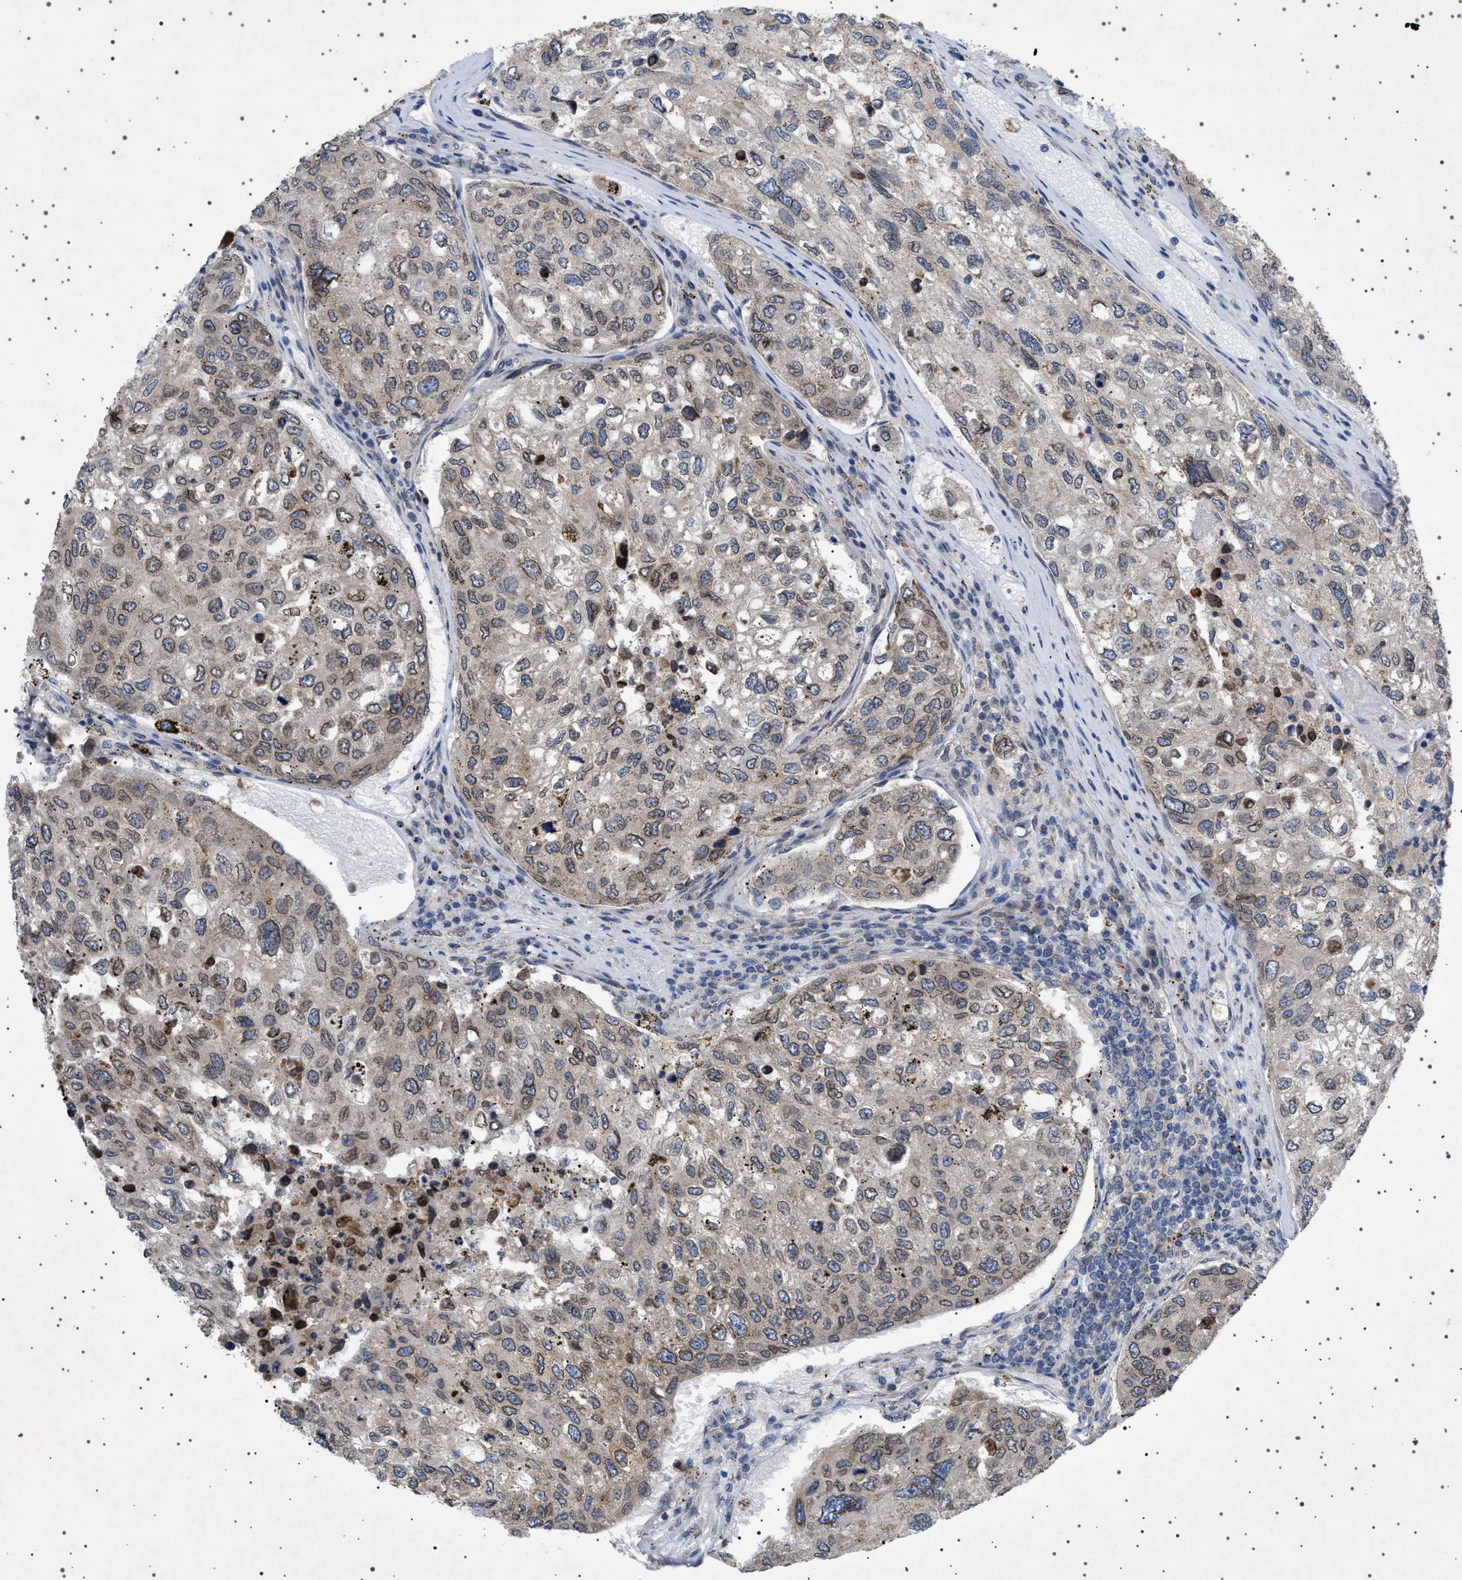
{"staining": {"intensity": "strong", "quantity": ">75%", "location": "cytoplasmic/membranous,nuclear"}, "tissue": "urothelial cancer", "cell_type": "Tumor cells", "image_type": "cancer", "snomed": [{"axis": "morphology", "description": "Urothelial carcinoma, High grade"}, {"axis": "topography", "description": "Lymph node"}, {"axis": "topography", "description": "Urinary bladder"}], "caption": "The image displays immunohistochemical staining of urothelial carcinoma (high-grade). There is strong cytoplasmic/membranous and nuclear expression is present in about >75% of tumor cells.", "gene": "NUP93", "patient": {"sex": "male", "age": 51}}